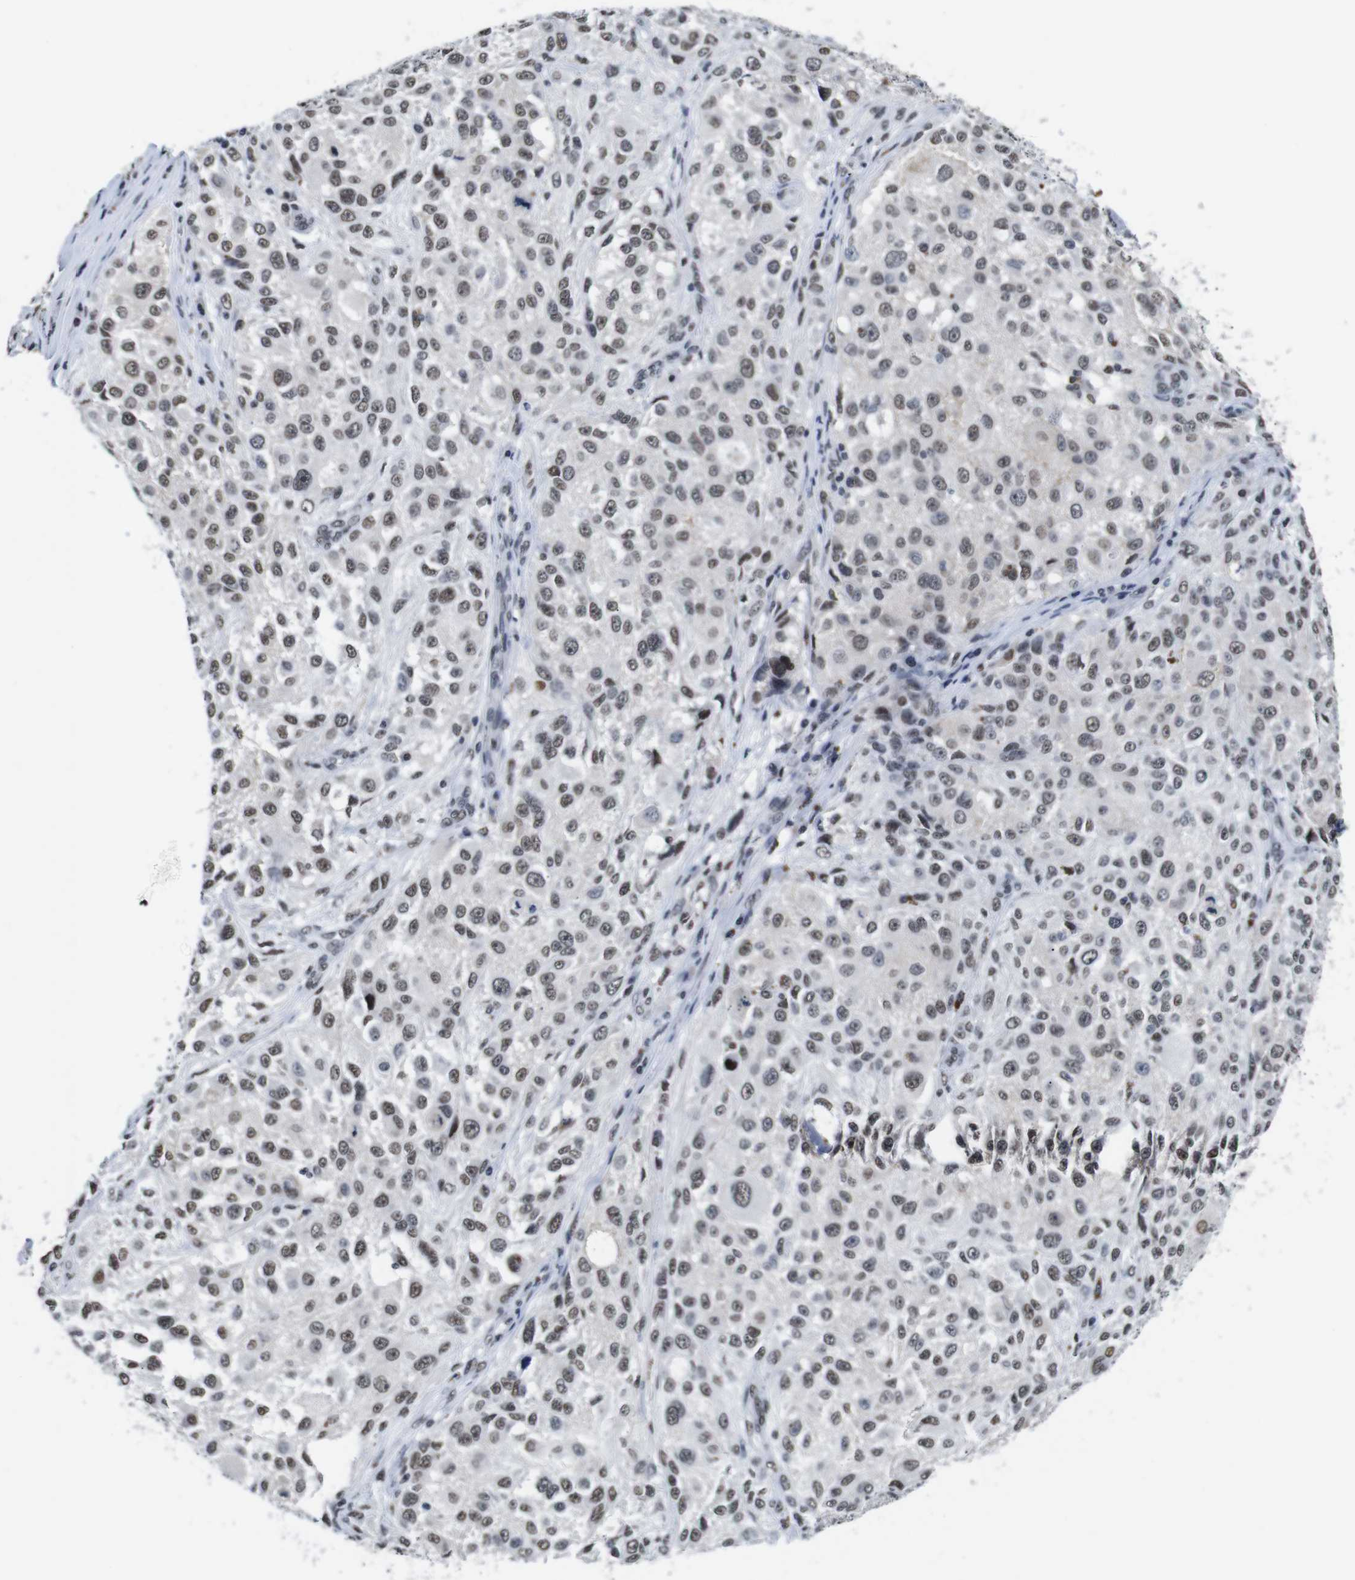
{"staining": {"intensity": "moderate", "quantity": ">75%", "location": "nuclear"}, "tissue": "melanoma", "cell_type": "Tumor cells", "image_type": "cancer", "snomed": [{"axis": "morphology", "description": "Necrosis, NOS"}, {"axis": "morphology", "description": "Malignant melanoma, NOS"}, {"axis": "topography", "description": "Skin"}], "caption": "Protein staining demonstrates moderate nuclear staining in about >75% of tumor cells in malignant melanoma.", "gene": "ILDR2", "patient": {"sex": "female", "age": 87}}